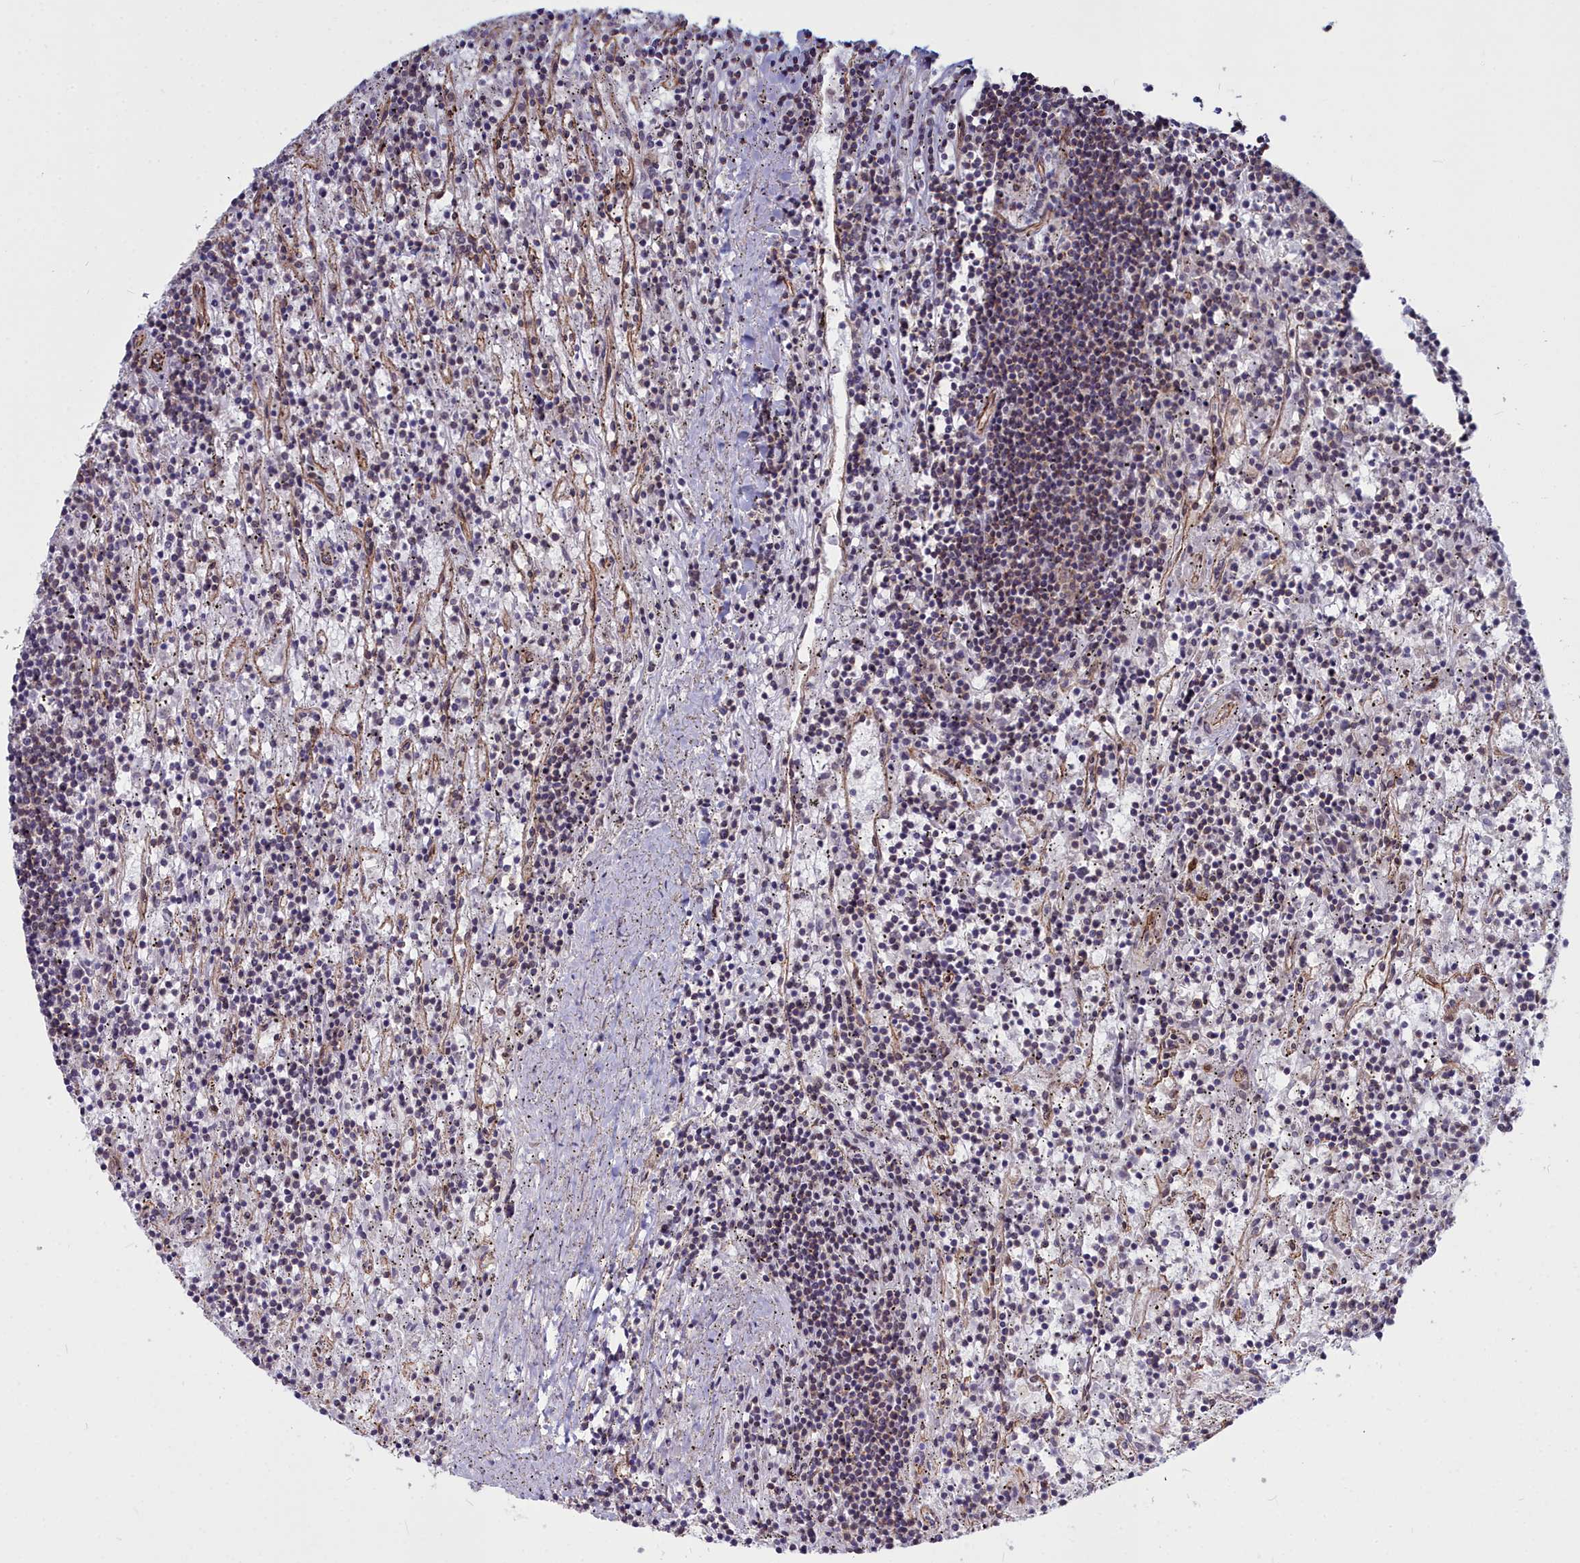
{"staining": {"intensity": "negative", "quantity": "none", "location": "none"}, "tissue": "lymphoma", "cell_type": "Tumor cells", "image_type": "cancer", "snomed": [{"axis": "morphology", "description": "Malignant lymphoma, non-Hodgkin's type, Low grade"}, {"axis": "topography", "description": "Spleen"}], "caption": "Tumor cells show no significant positivity in lymphoma. (Brightfield microscopy of DAB immunohistochemistry (IHC) at high magnification).", "gene": "YJU2", "patient": {"sex": "male", "age": 76}}